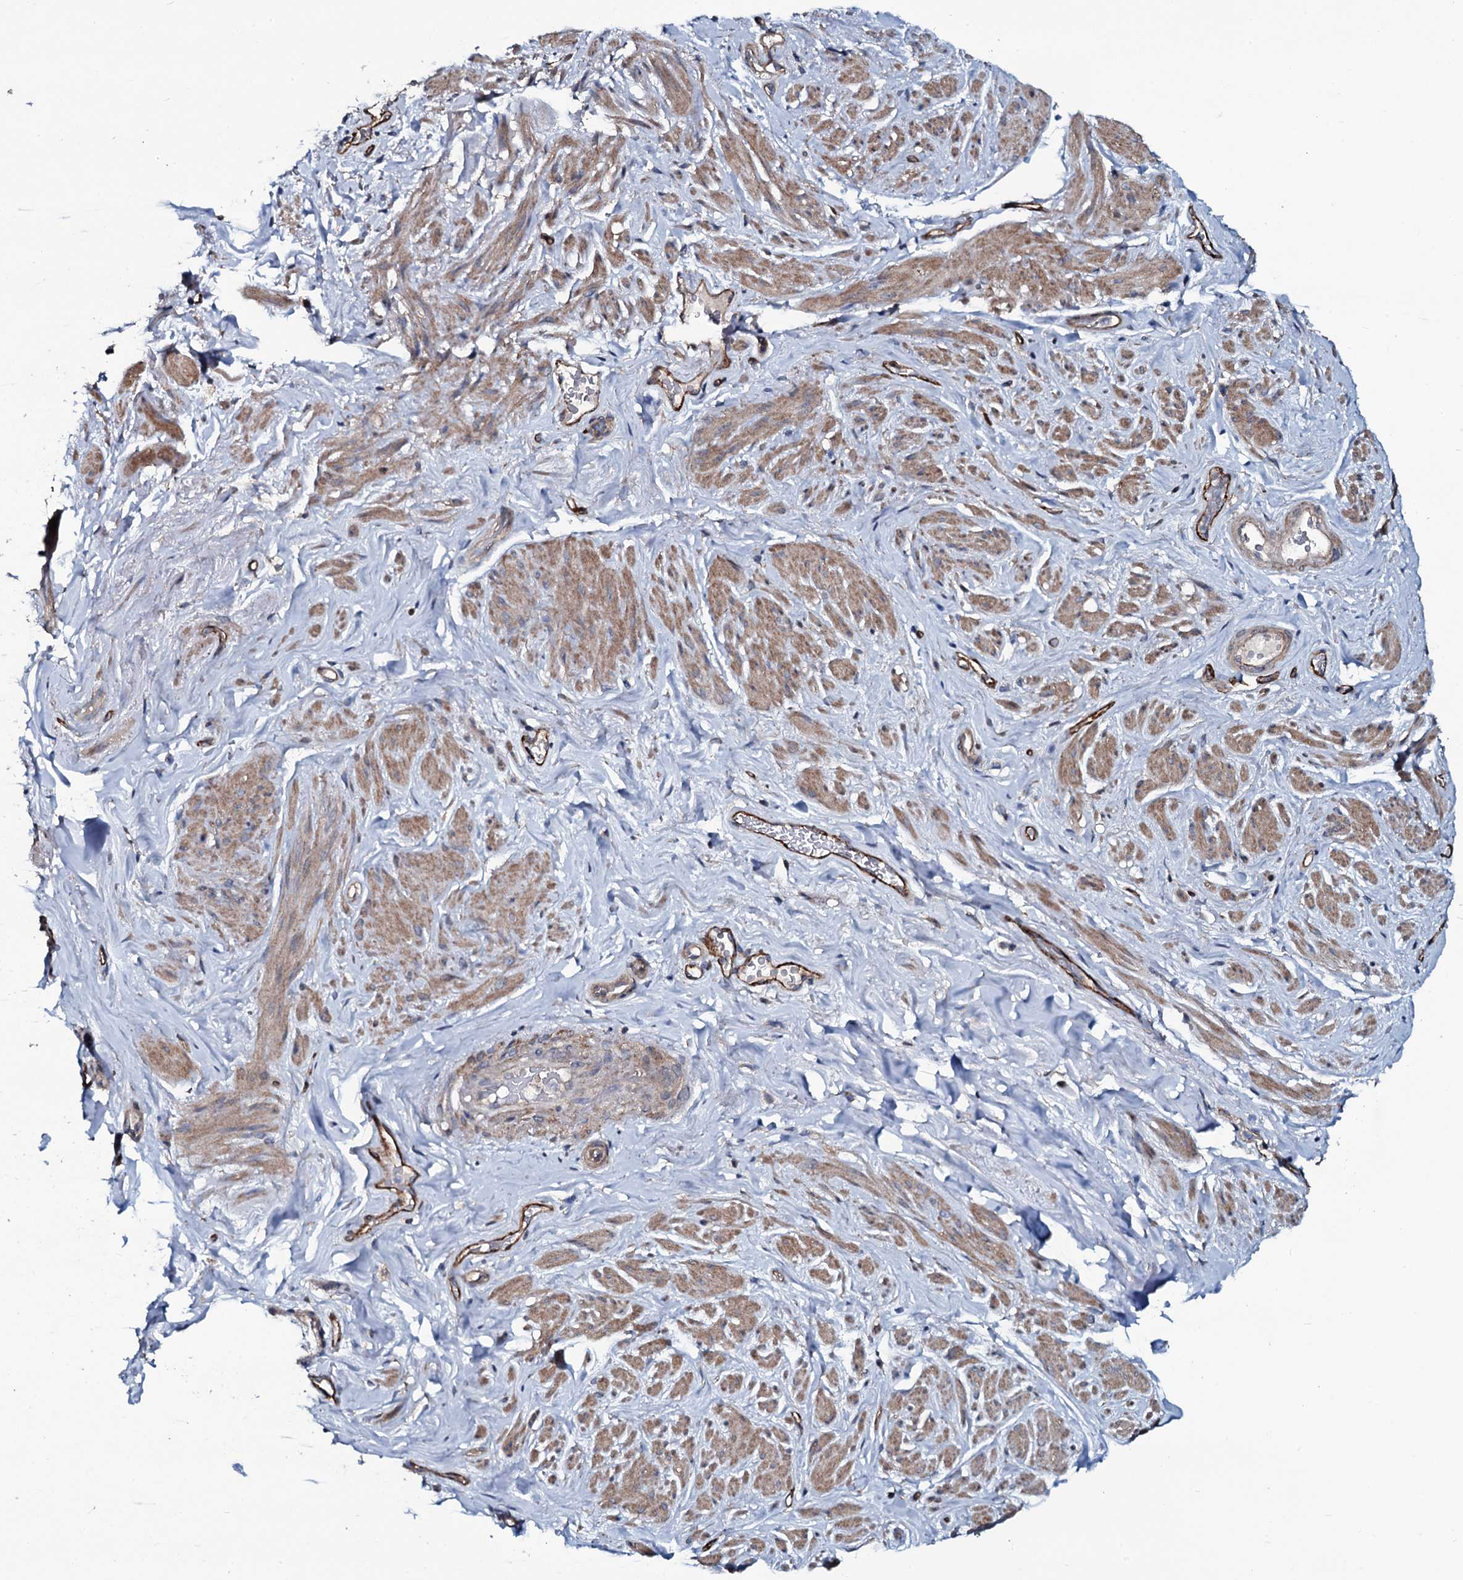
{"staining": {"intensity": "moderate", "quantity": "25%-75%", "location": "cytoplasmic/membranous"}, "tissue": "smooth muscle", "cell_type": "Smooth muscle cells", "image_type": "normal", "snomed": [{"axis": "morphology", "description": "Normal tissue, NOS"}, {"axis": "topography", "description": "Smooth muscle"}, {"axis": "topography", "description": "Peripheral nerve tissue"}], "caption": "Brown immunohistochemical staining in unremarkable human smooth muscle reveals moderate cytoplasmic/membranous expression in approximately 25%-75% of smooth muscle cells.", "gene": "USPL1", "patient": {"sex": "male", "age": 69}}